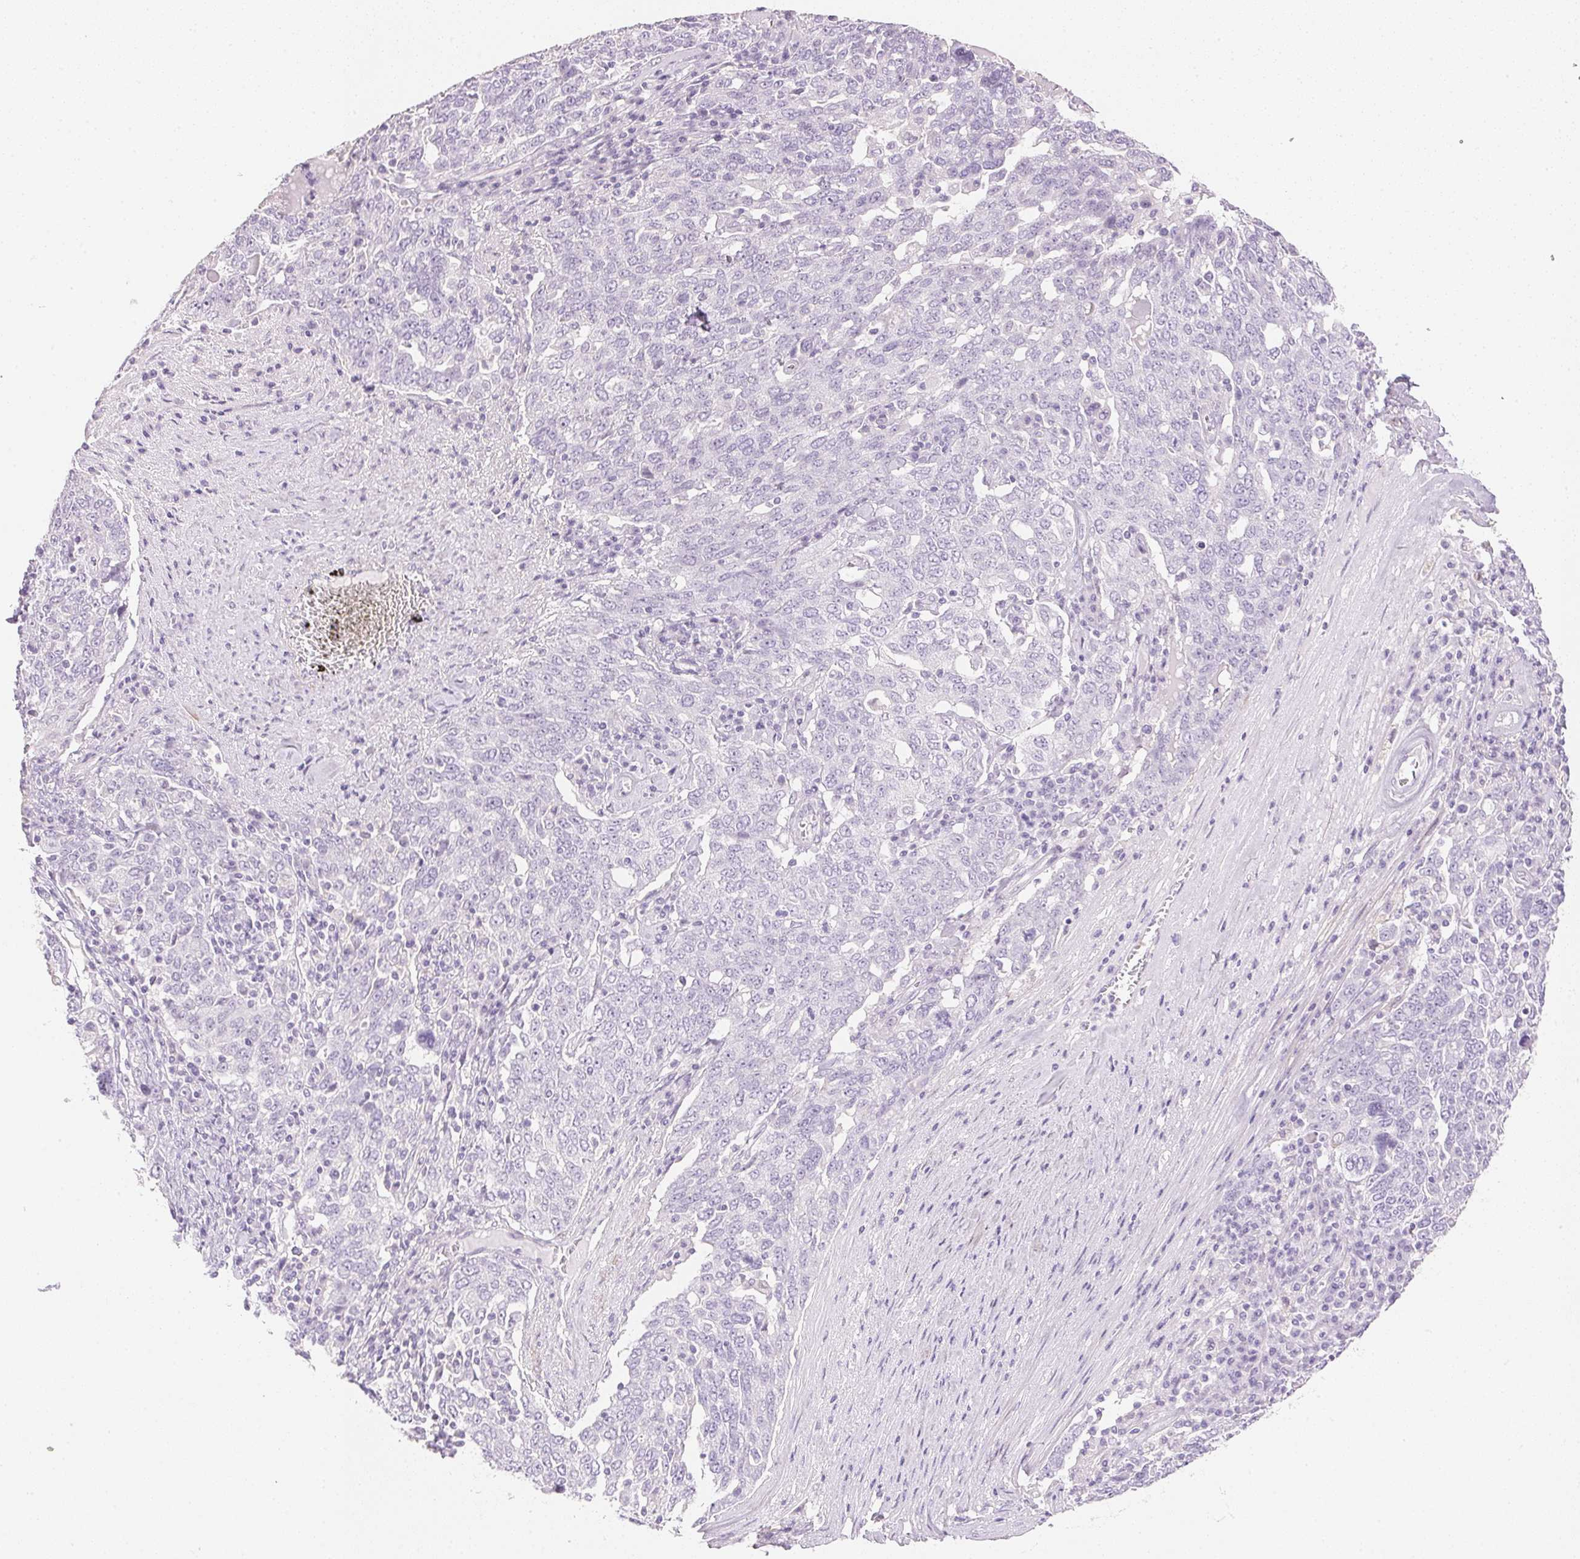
{"staining": {"intensity": "negative", "quantity": "none", "location": "none"}, "tissue": "ovarian cancer", "cell_type": "Tumor cells", "image_type": "cancer", "snomed": [{"axis": "morphology", "description": "Carcinoma, endometroid"}, {"axis": "topography", "description": "Ovary"}], "caption": "Endometroid carcinoma (ovarian) stained for a protein using immunohistochemistry (IHC) demonstrates no positivity tumor cells.", "gene": "KCNE2", "patient": {"sex": "female", "age": 62}}